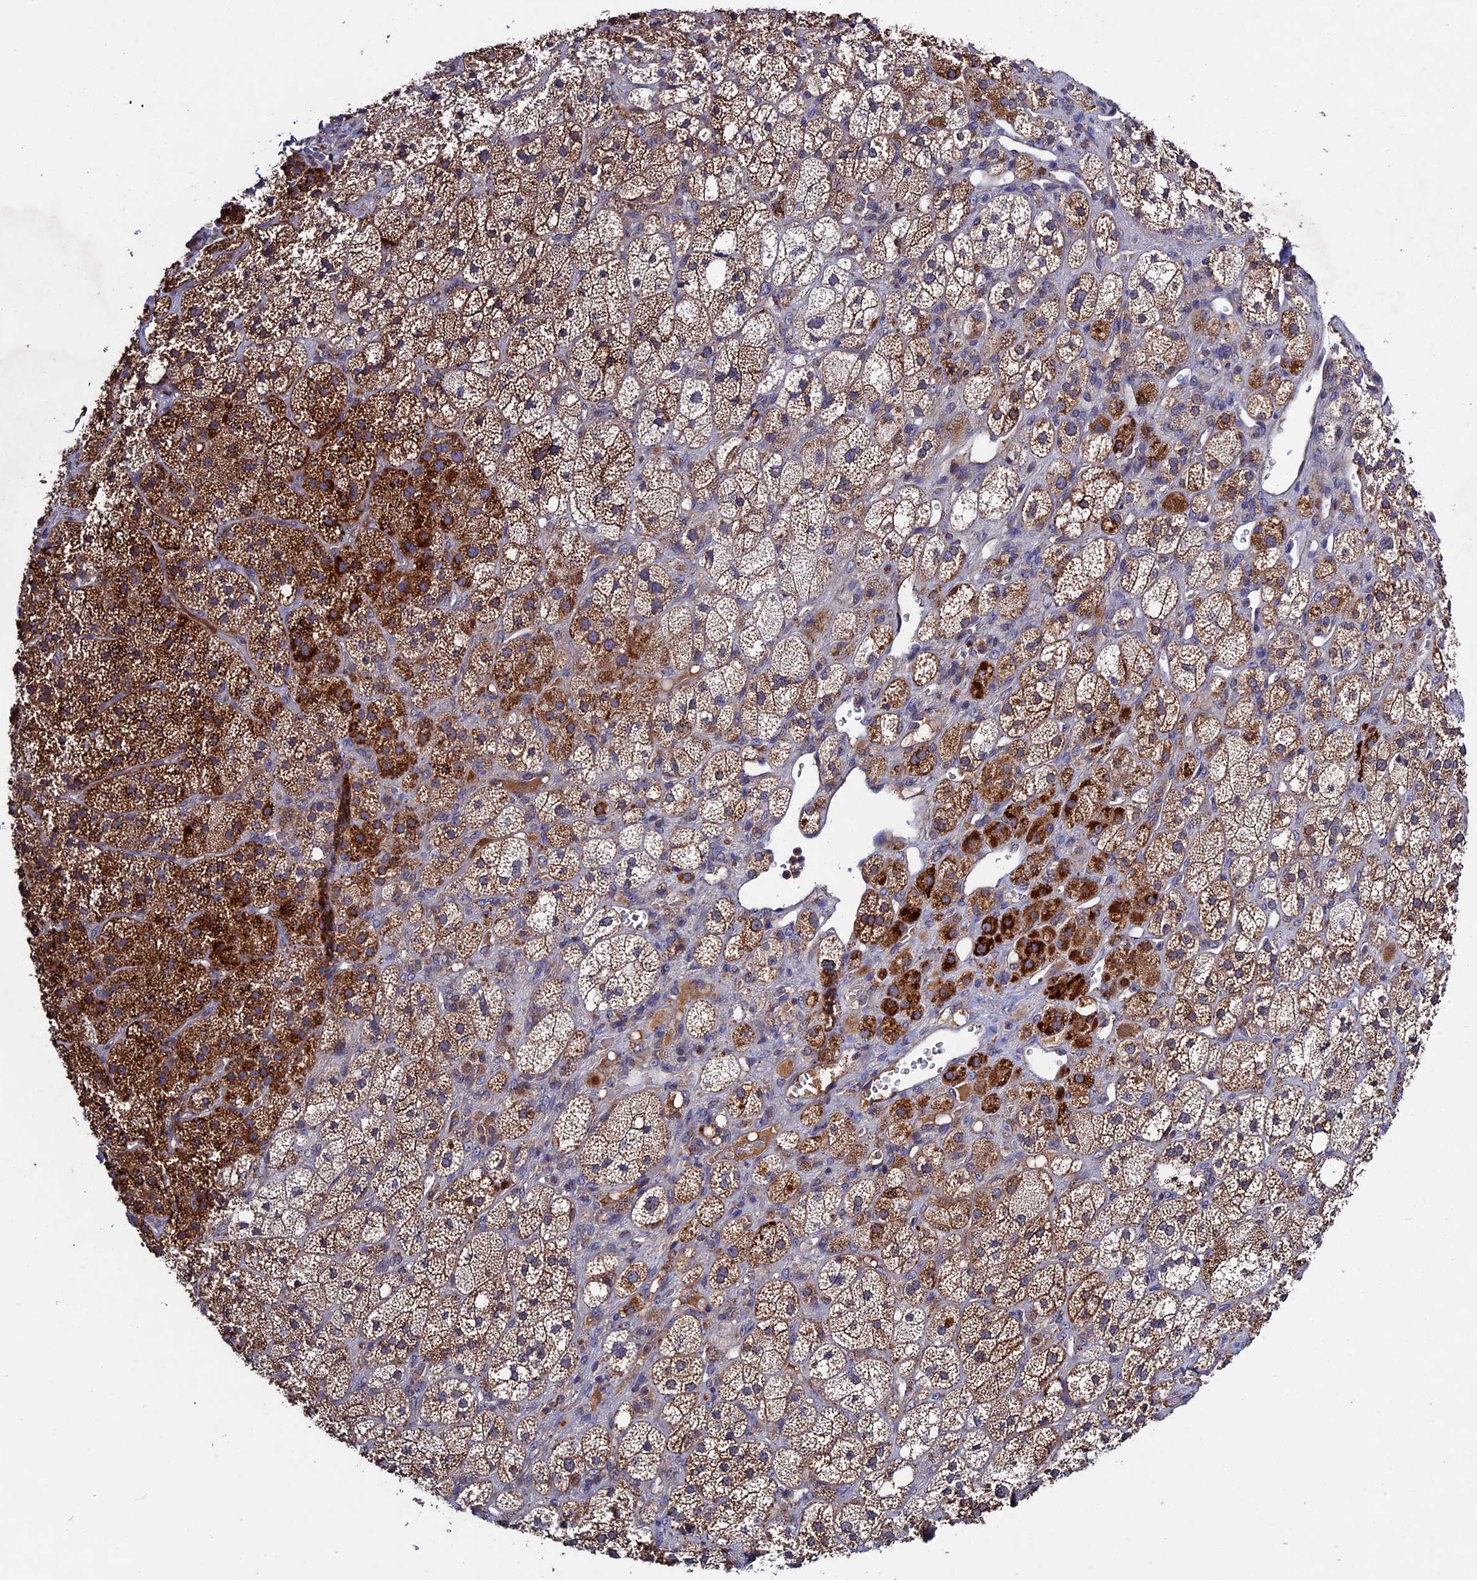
{"staining": {"intensity": "strong", "quantity": "25%-75%", "location": "cytoplasmic/membranous"}, "tissue": "adrenal gland", "cell_type": "Glandular cells", "image_type": "normal", "snomed": [{"axis": "morphology", "description": "Normal tissue, NOS"}, {"axis": "topography", "description": "Adrenal gland"}], "caption": "Immunohistochemistry (IHC) image of unremarkable adrenal gland: adrenal gland stained using IHC shows high levels of strong protein expression localized specifically in the cytoplasmic/membranous of glandular cells, appearing as a cytoplasmic/membranous brown color.", "gene": "RAB15", "patient": {"sex": "male", "age": 61}}